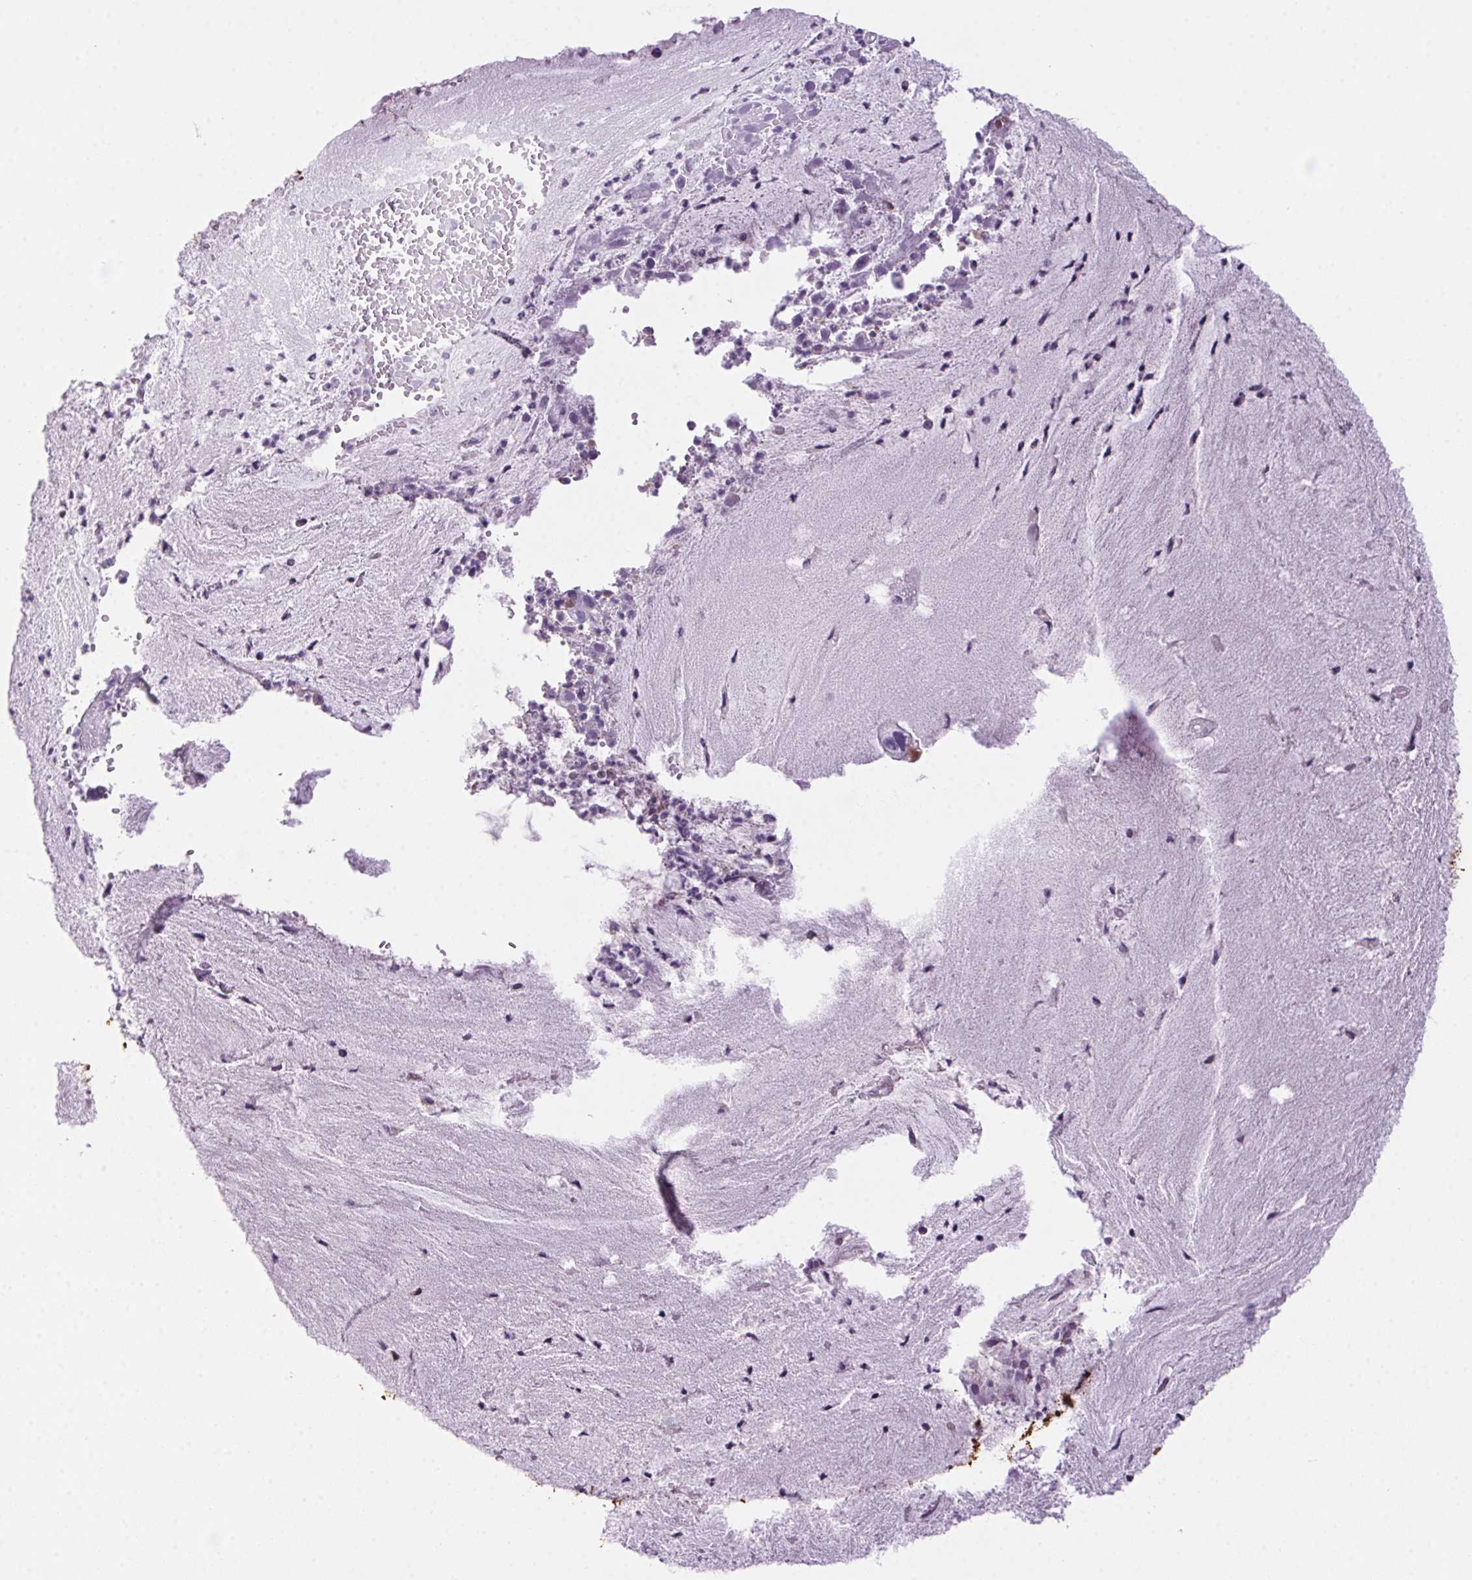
{"staining": {"intensity": "negative", "quantity": "none", "location": "none"}, "tissue": "cervical cancer", "cell_type": "Tumor cells", "image_type": "cancer", "snomed": [{"axis": "morphology", "description": "Adenocarcinoma, NOS"}, {"axis": "topography", "description": "Cervix"}], "caption": "There is no significant positivity in tumor cells of cervical cancer (adenocarcinoma). Brightfield microscopy of IHC stained with DAB (brown) and hematoxylin (blue), captured at high magnification.", "gene": "S100A2", "patient": {"sex": "female", "age": 34}}